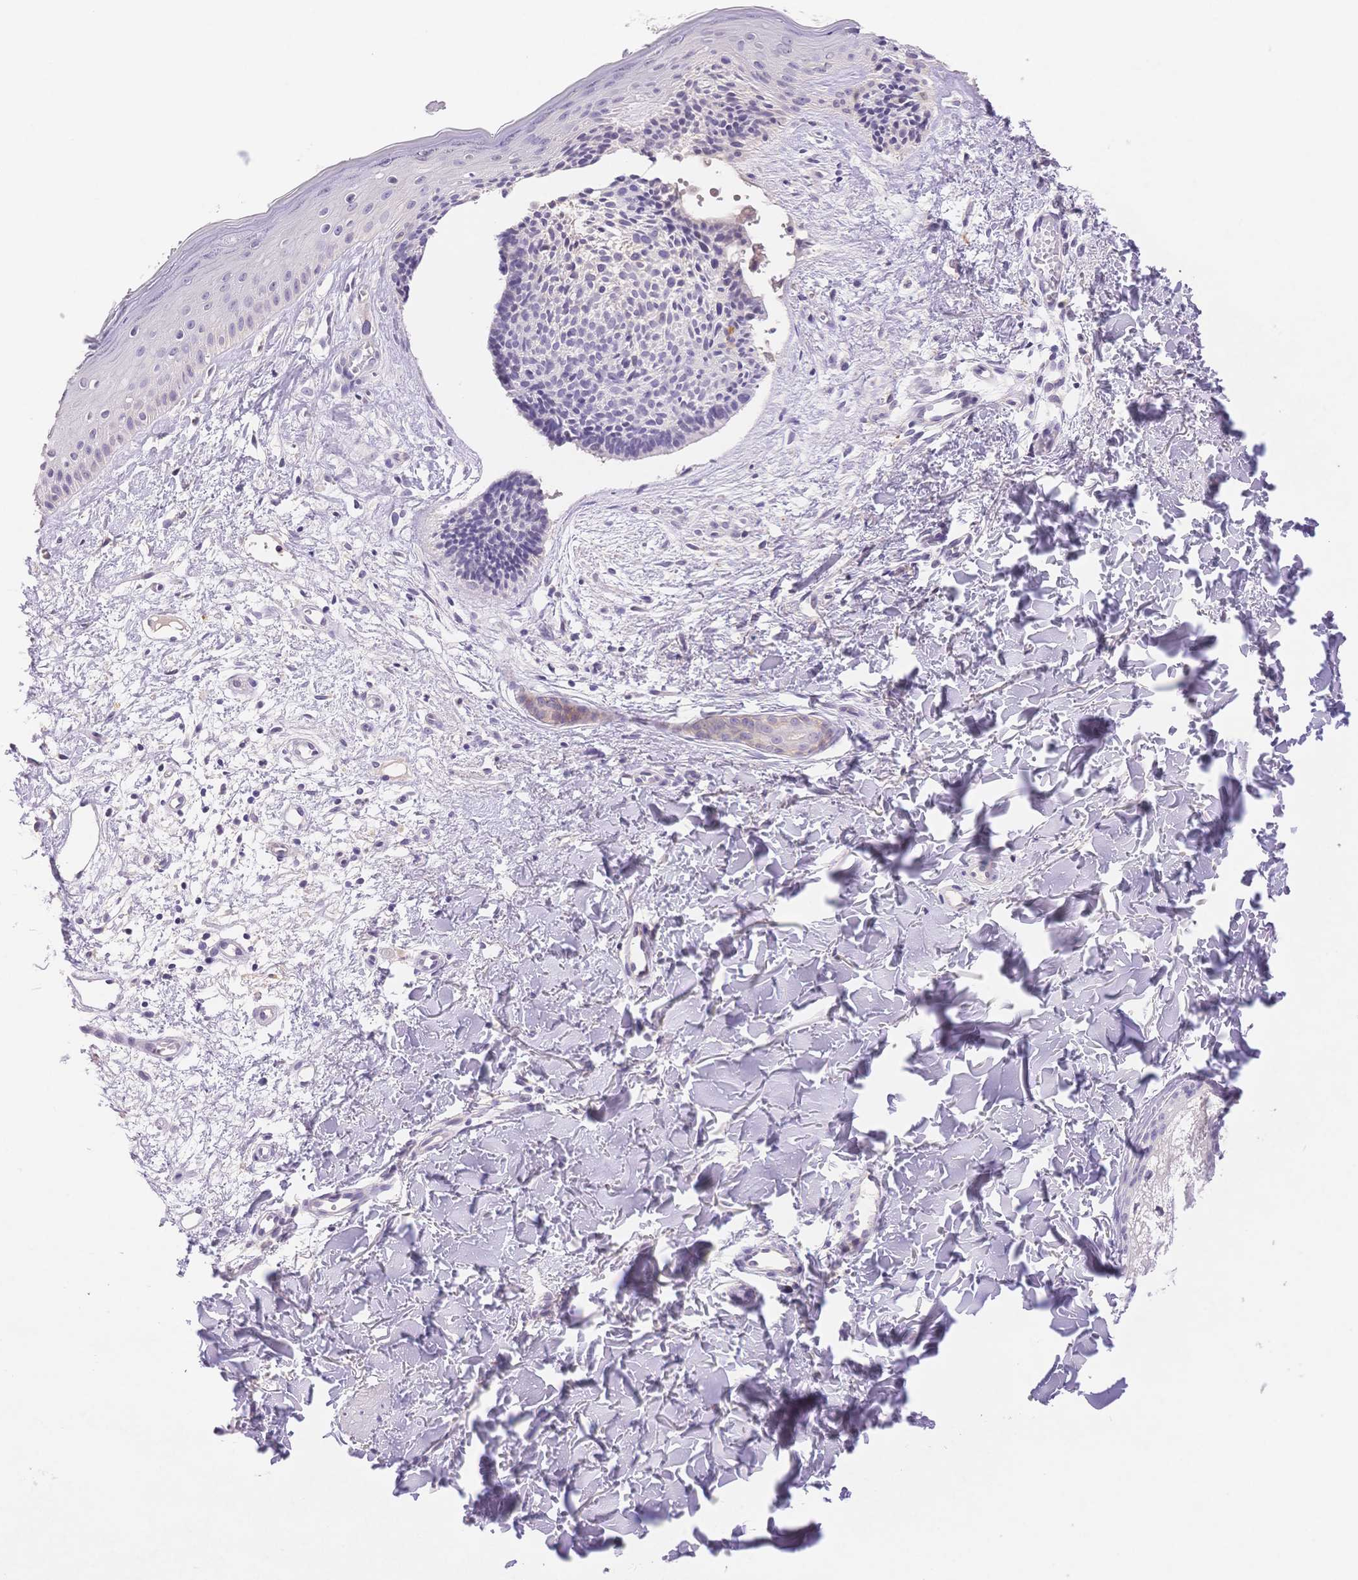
{"staining": {"intensity": "negative", "quantity": "none", "location": "none"}, "tissue": "skin cancer", "cell_type": "Tumor cells", "image_type": "cancer", "snomed": [{"axis": "morphology", "description": "Basal cell carcinoma"}, {"axis": "topography", "description": "Skin"}], "caption": "Immunohistochemistry (IHC) photomicrograph of human skin cancer (basal cell carcinoma) stained for a protein (brown), which displays no positivity in tumor cells.", "gene": "MYOM1", "patient": {"sex": "male", "age": 51}}